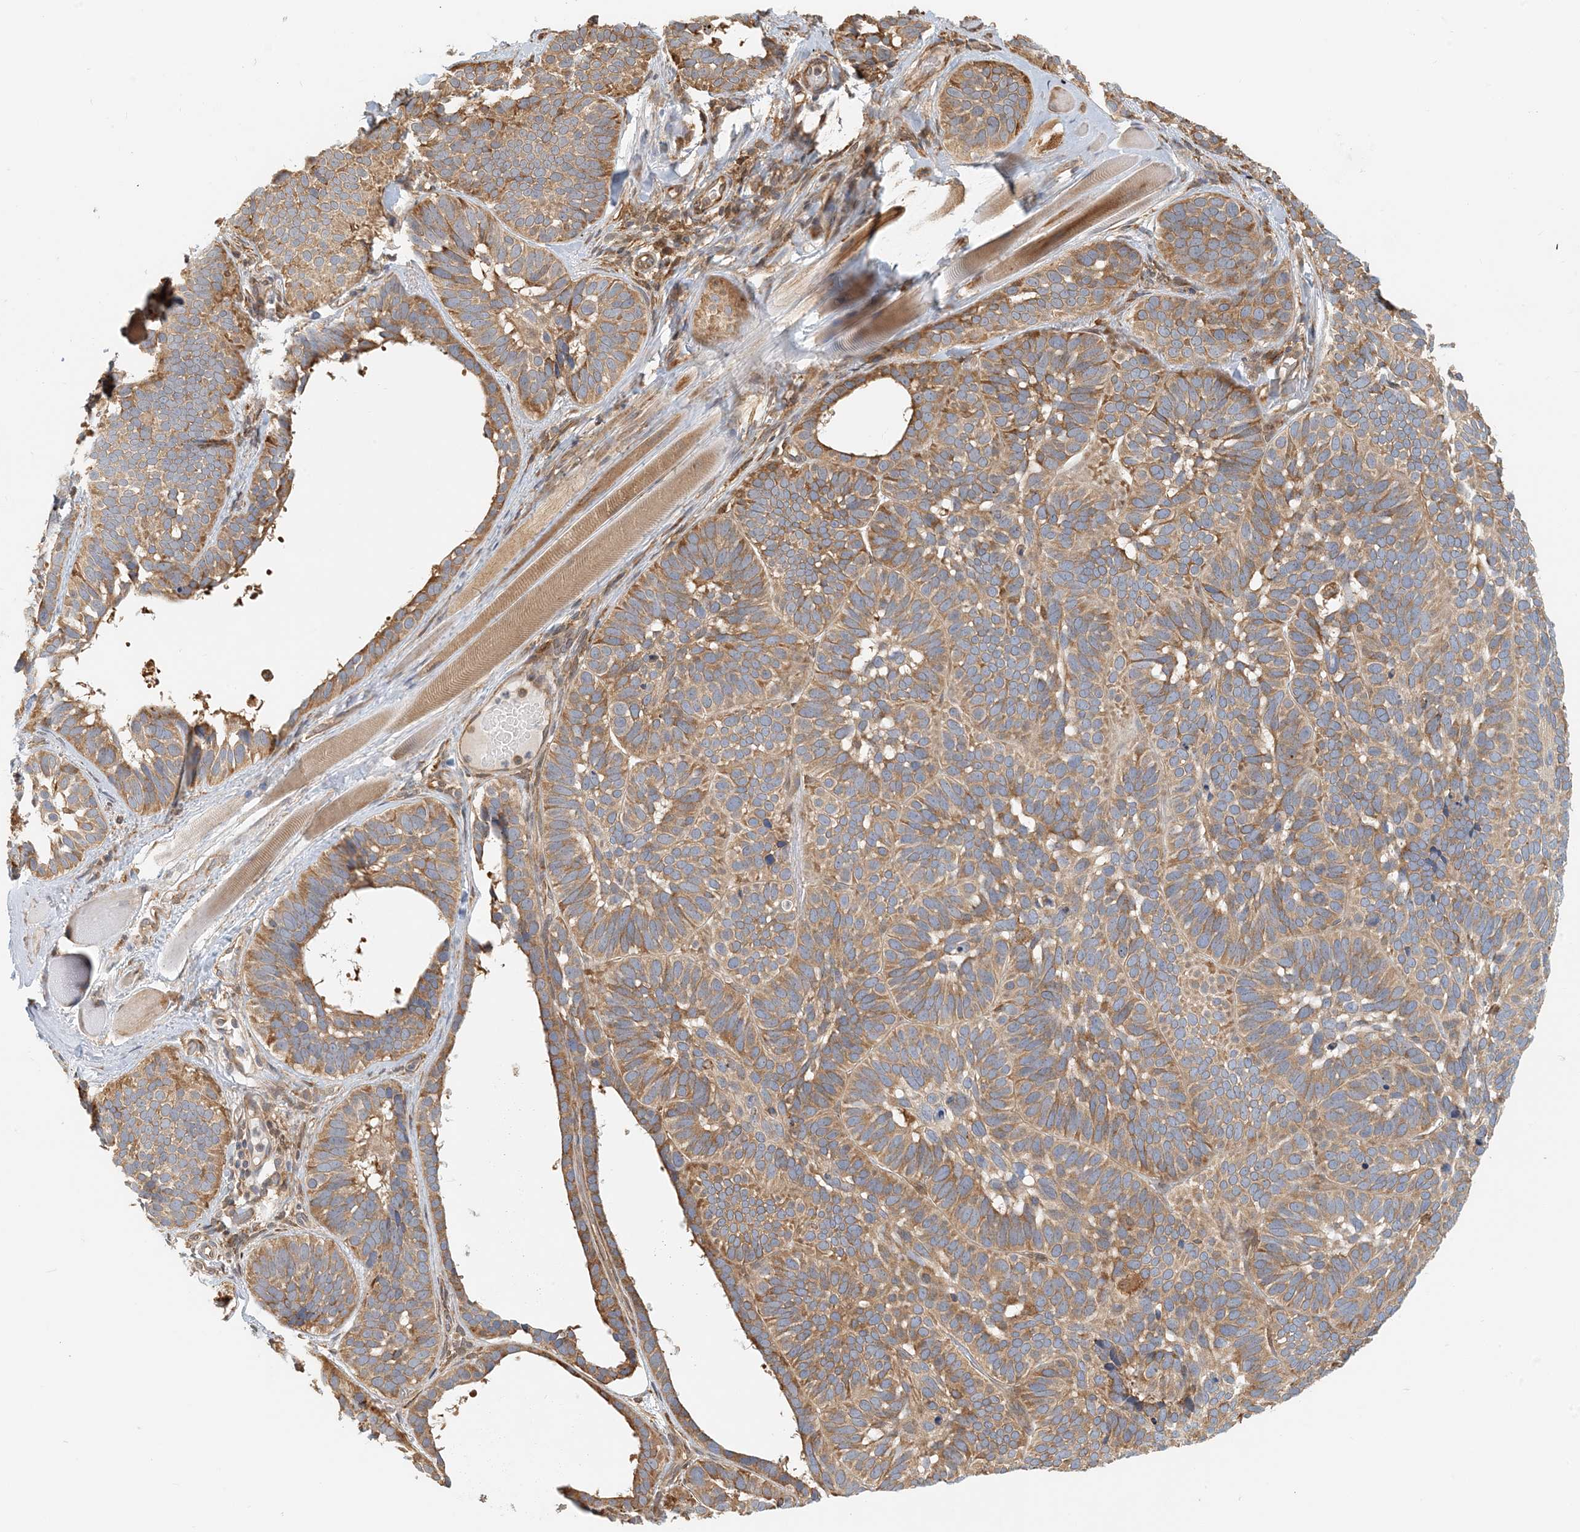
{"staining": {"intensity": "moderate", "quantity": ">75%", "location": "cytoplasmic/membranous"}, "tissue": "skin cancer", "cell_type": "Tumor cells", "image_type": "cancer", "snomed": [{"axis": "morphology", "description": "Basal cell carcinoma"}, {"axis": "topography", "description": "Skin"}], "caption": "This image exhibits immunohistochemistry (IHC) staining of basal cell carcinoma (skin), with medium moderate cytoplasmic/membranous positivity in about >75% of tumor cells.", "gene": "HNMT", "patient": {"sex": "male", "age": 62}}